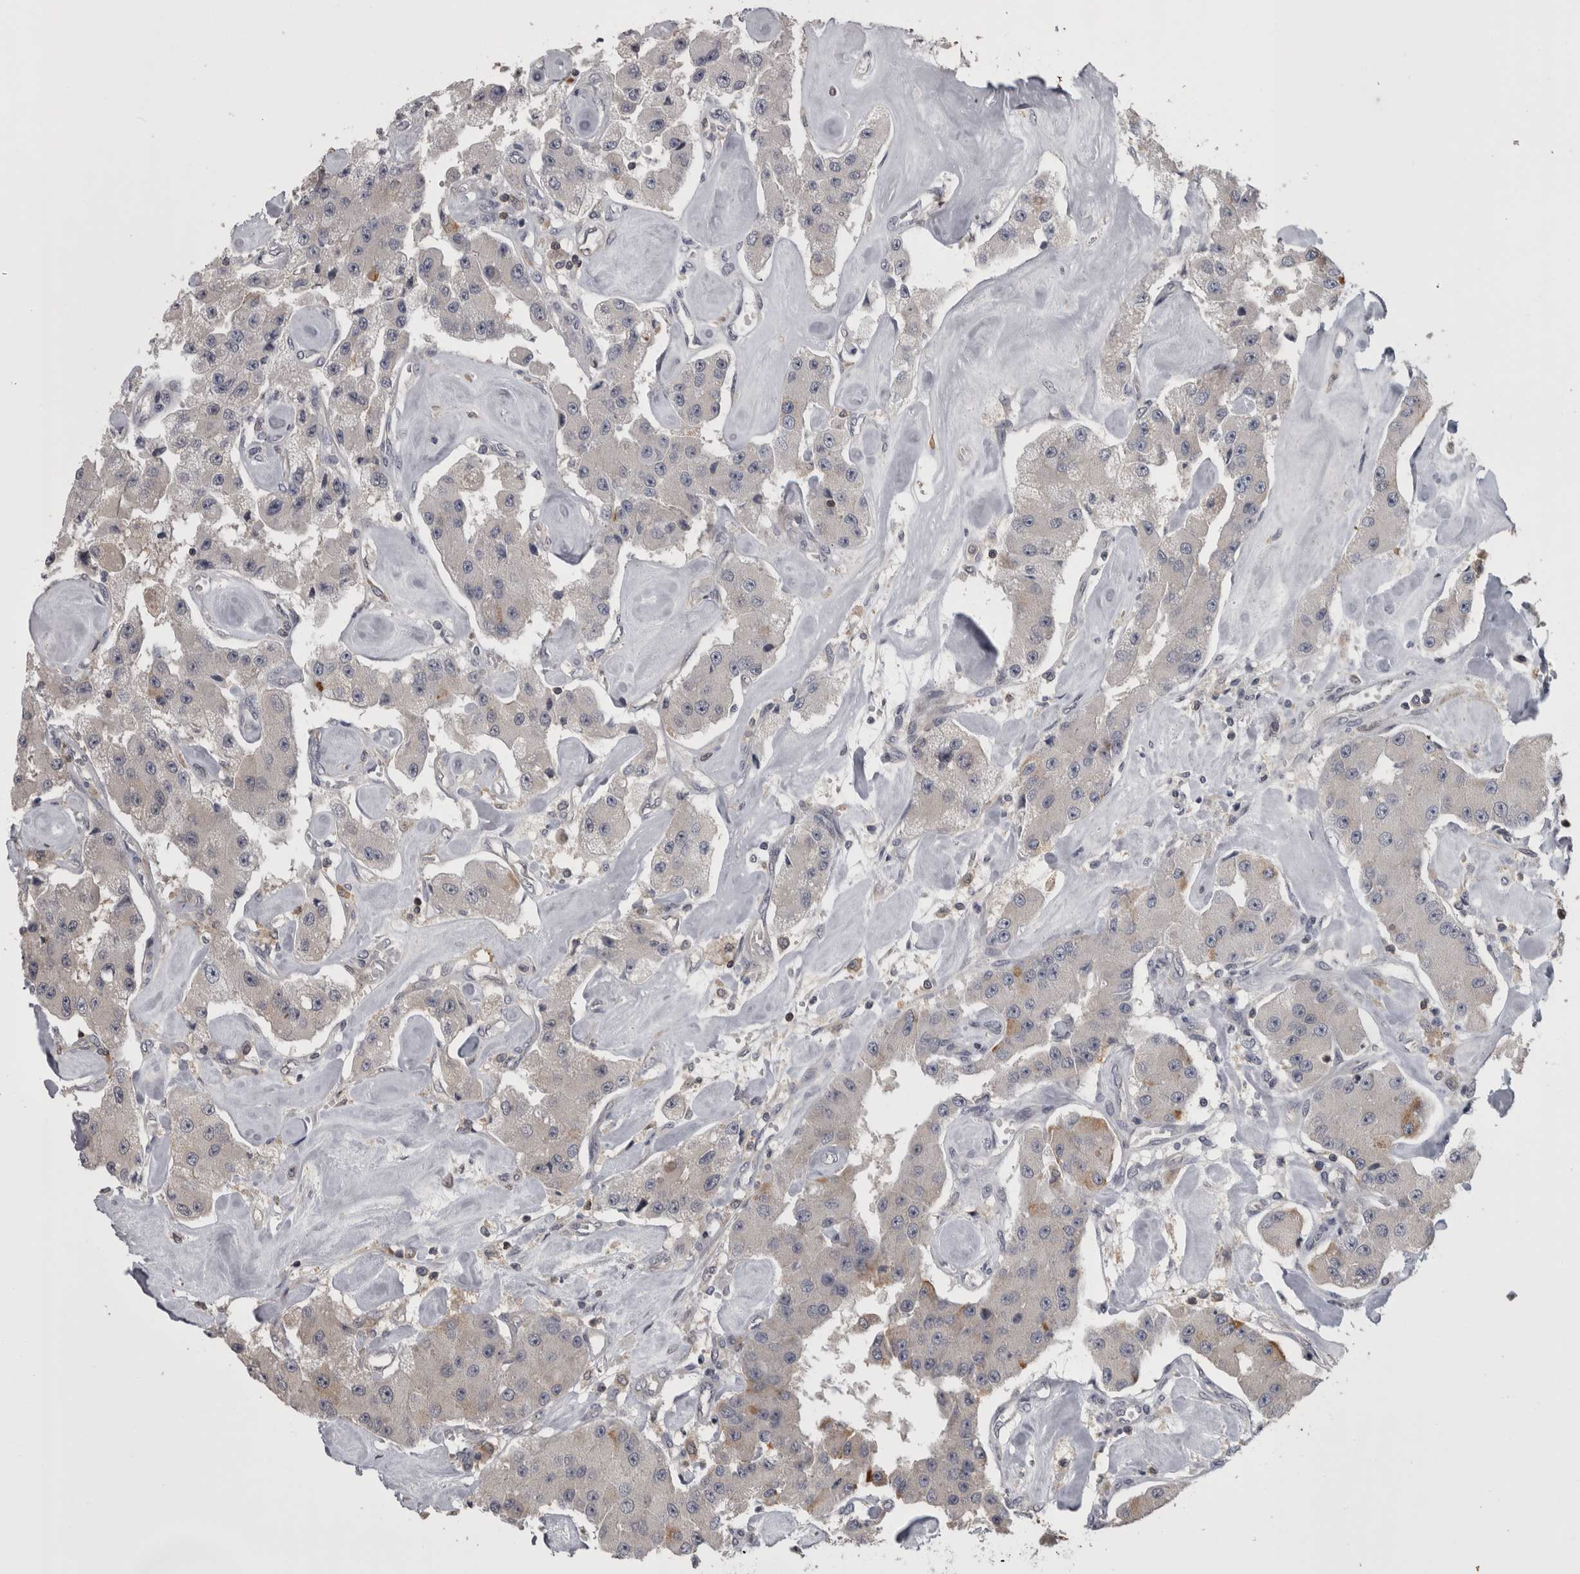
{"staining": {"intensity": "negative", "quantity": "none", "location": "none"}, "tissue": "carcinoid", "cell_type": "Tumor cells", "image_type": "cancer", "snomed": [{"axis": "morphology", "description": "Carcinoid, malignant, NOS"}, {"axis": "topography", "description": "Pancreas"}], "caption": "Human malignant carcinoid stained for a protein using immunohistochemistry (IHC) demonstrates no staining in tumor cells.", "gene": "APRT", "patient": {"sex": "male", "age": 41}}